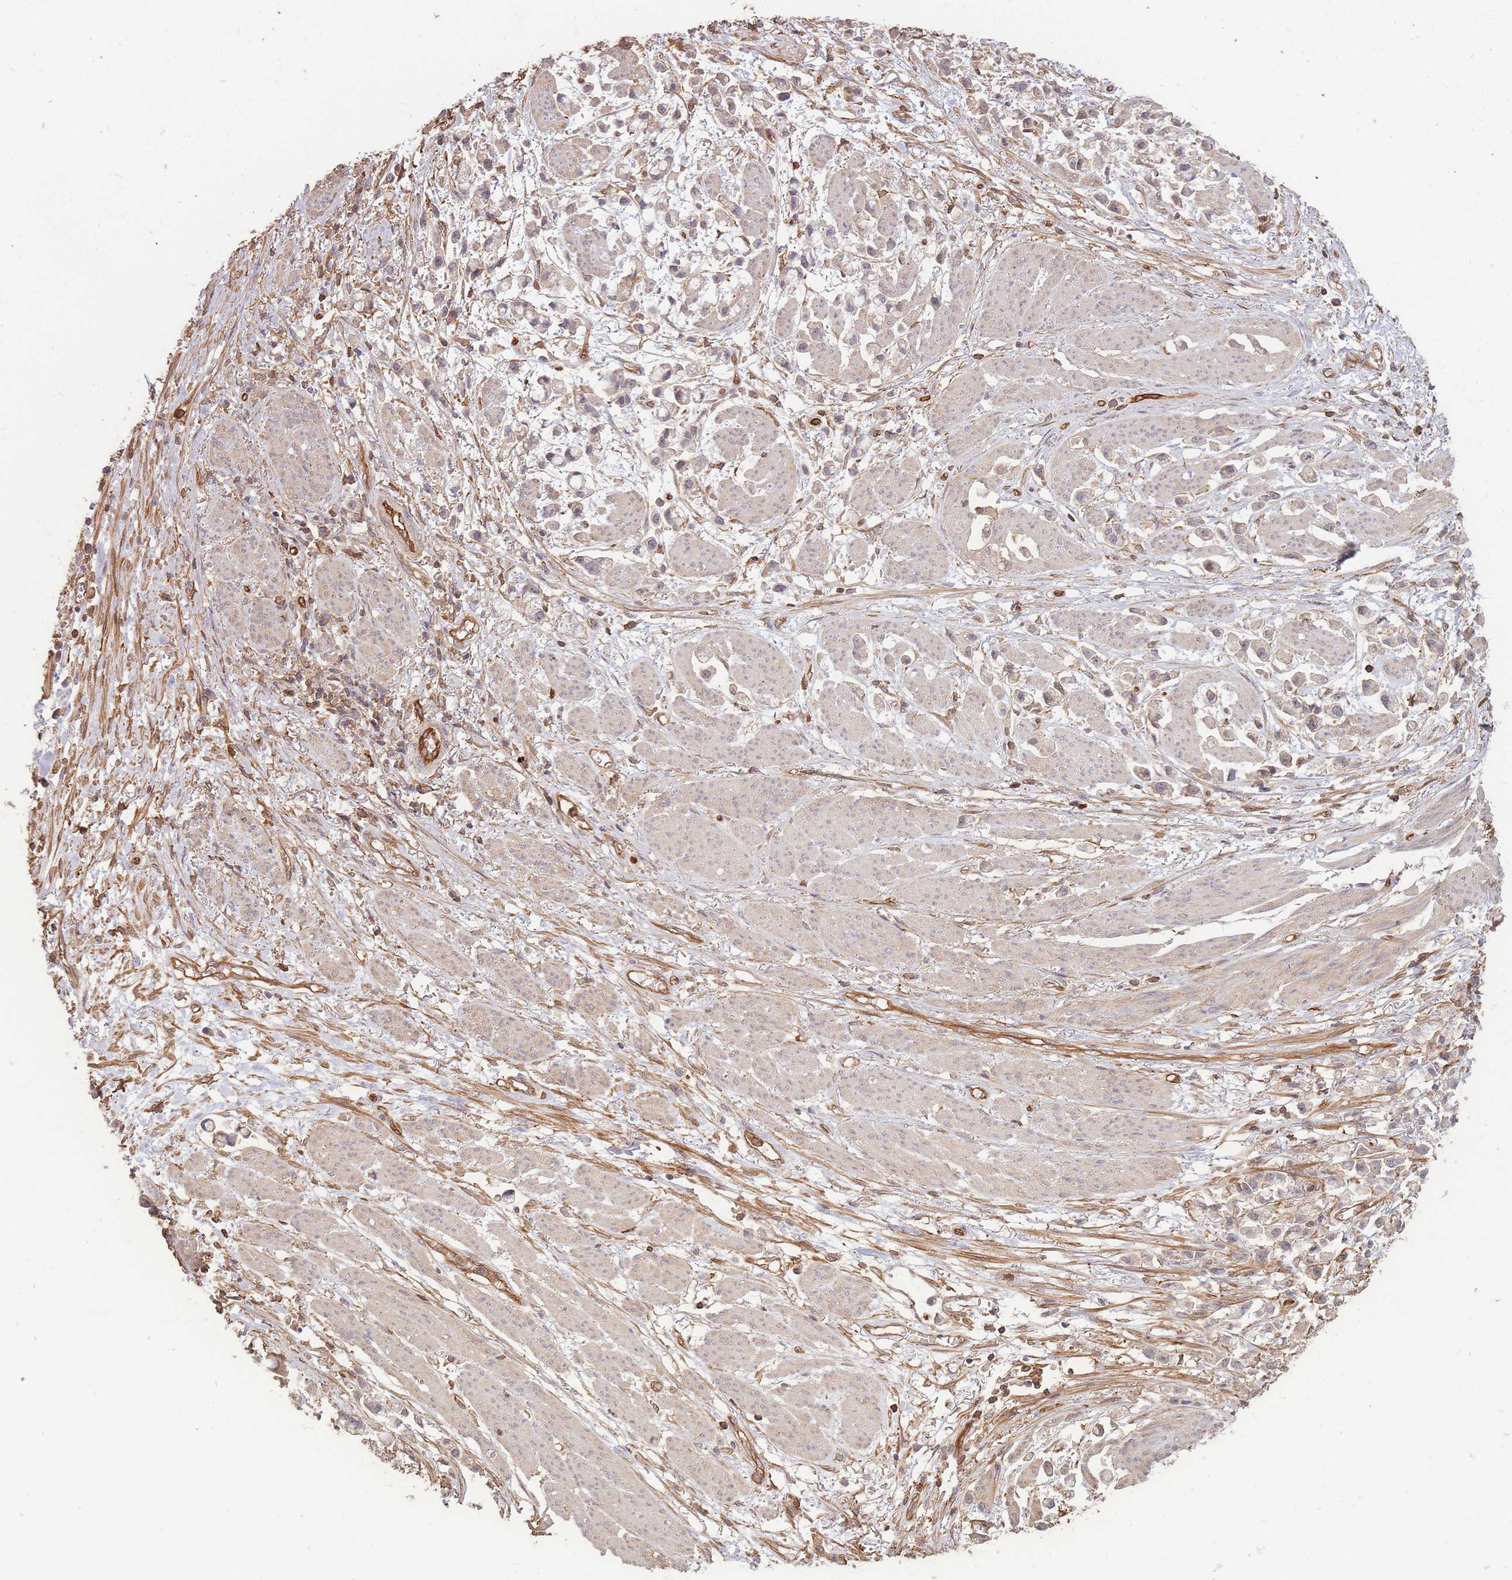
{"staining": {"intensity": "negative", "quantity": "none", "location": "none"}, "tissue": "stomach cancer", "cell_type": "Tumor cells", "image_type": "cancer", "snomed": [{"axis": "morphology", "description": "Adenocarcinoma, NOS"}, {"axis": "topography", "description": "Stomach"}], "caption": "IHC image of neoplastic tissue: stomach cancer (adenocarcinoma) stained with DAB (3,3'-diaminobenzidine) demonstrates no significant protein positivity in tumor cells.", "gene": "PLS3", "patient": {"sex": "female", "age": 81}}